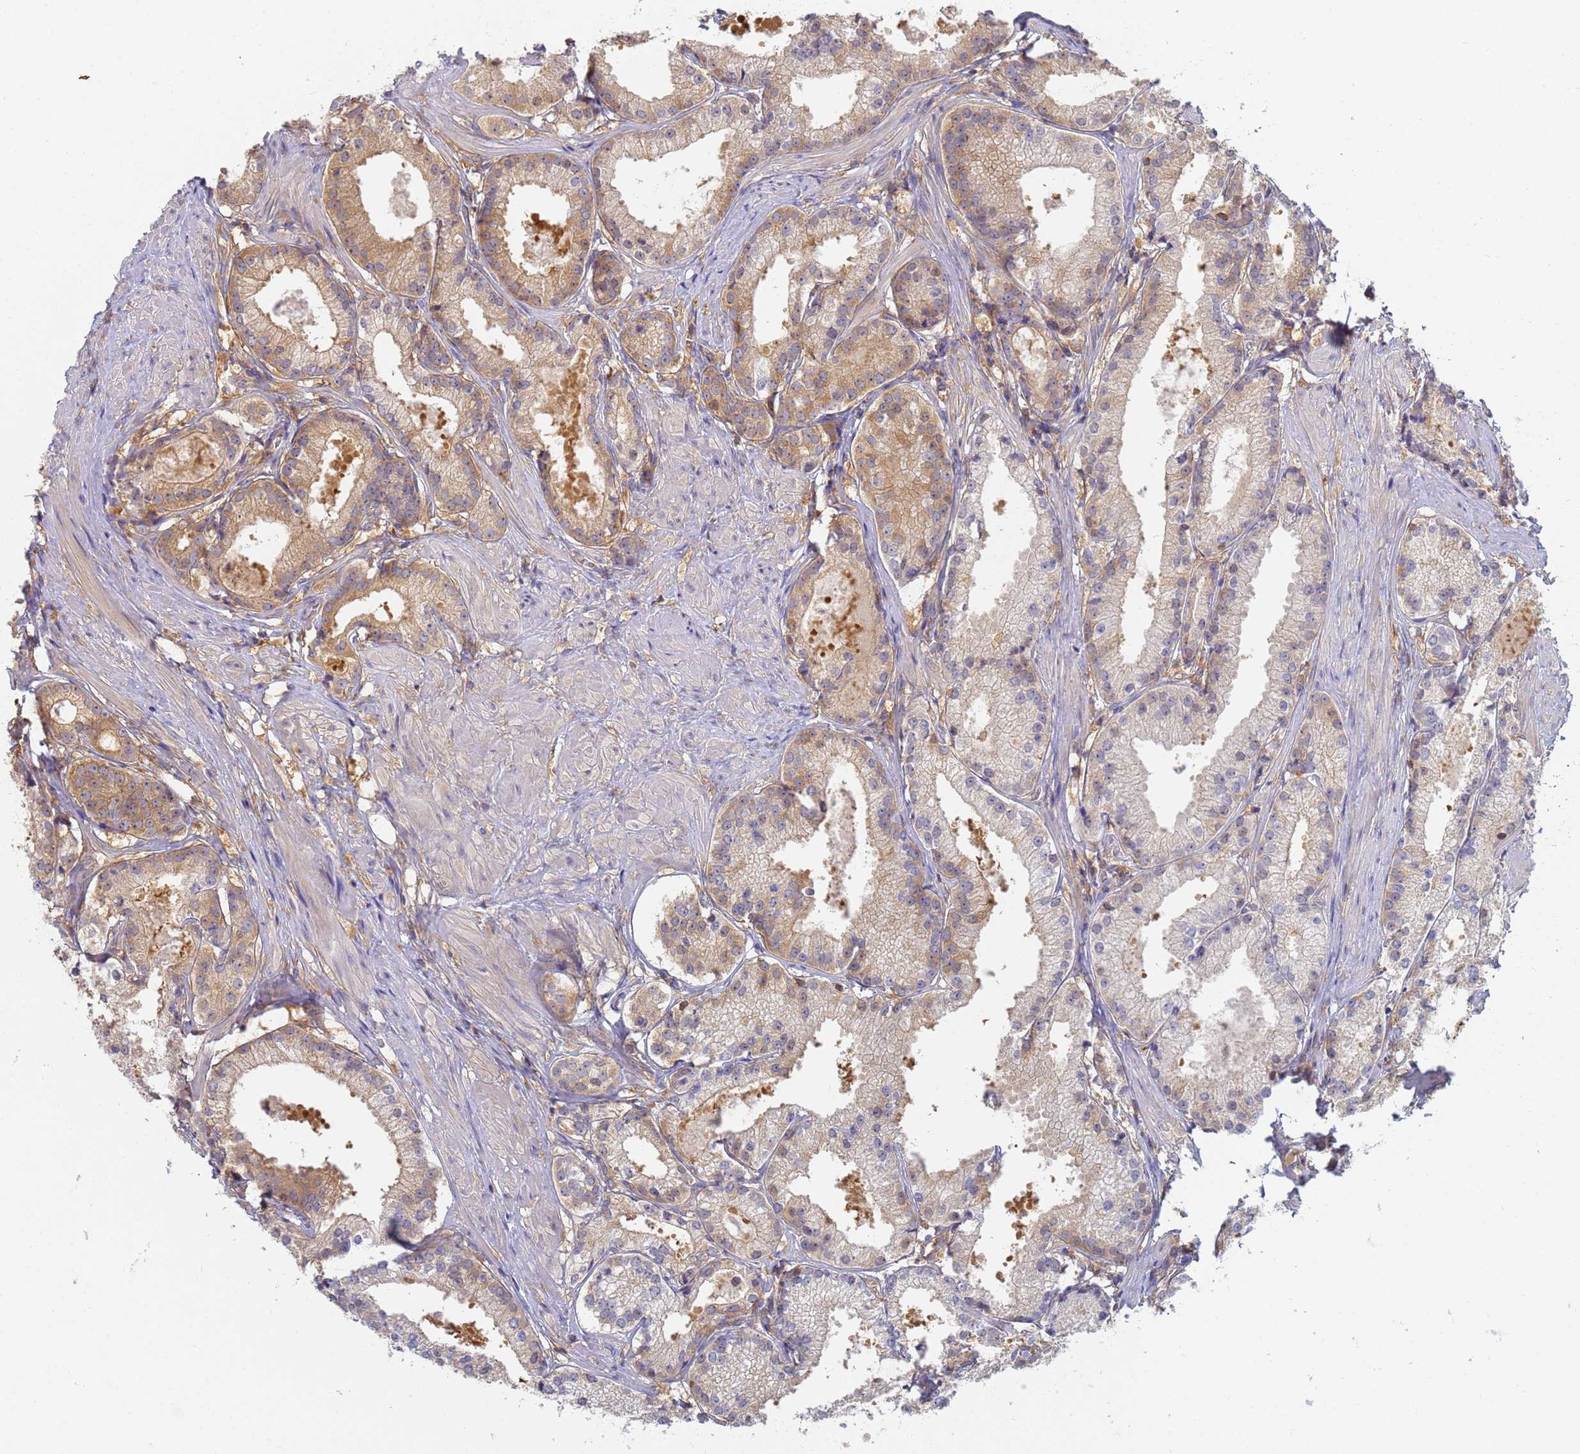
{"staining": {"intensity": "moderate", "quantity": "25%-75%", "location": "cytoplasmic/membranous"}, "tissue": "prostate cancer", "cell_type": "Tumor cells", "image_type": "cancer", "snomed": [{"axis": "morphology", "description": "Adenocarcinoma, Low grade"}, {"axis": "topography", "description": "Prostate"}], "caption": "Immunohistochemistry (IHC) (DAB) staining of prostate cancer (adenocarcinoma (low-grade)) exhibits moderate cytoplasmic/membranous protein staining in approximately 25%-75% of tumor cells.", "gene": "SHARPIN", "patient": {"sex": "male", "age": 57}}